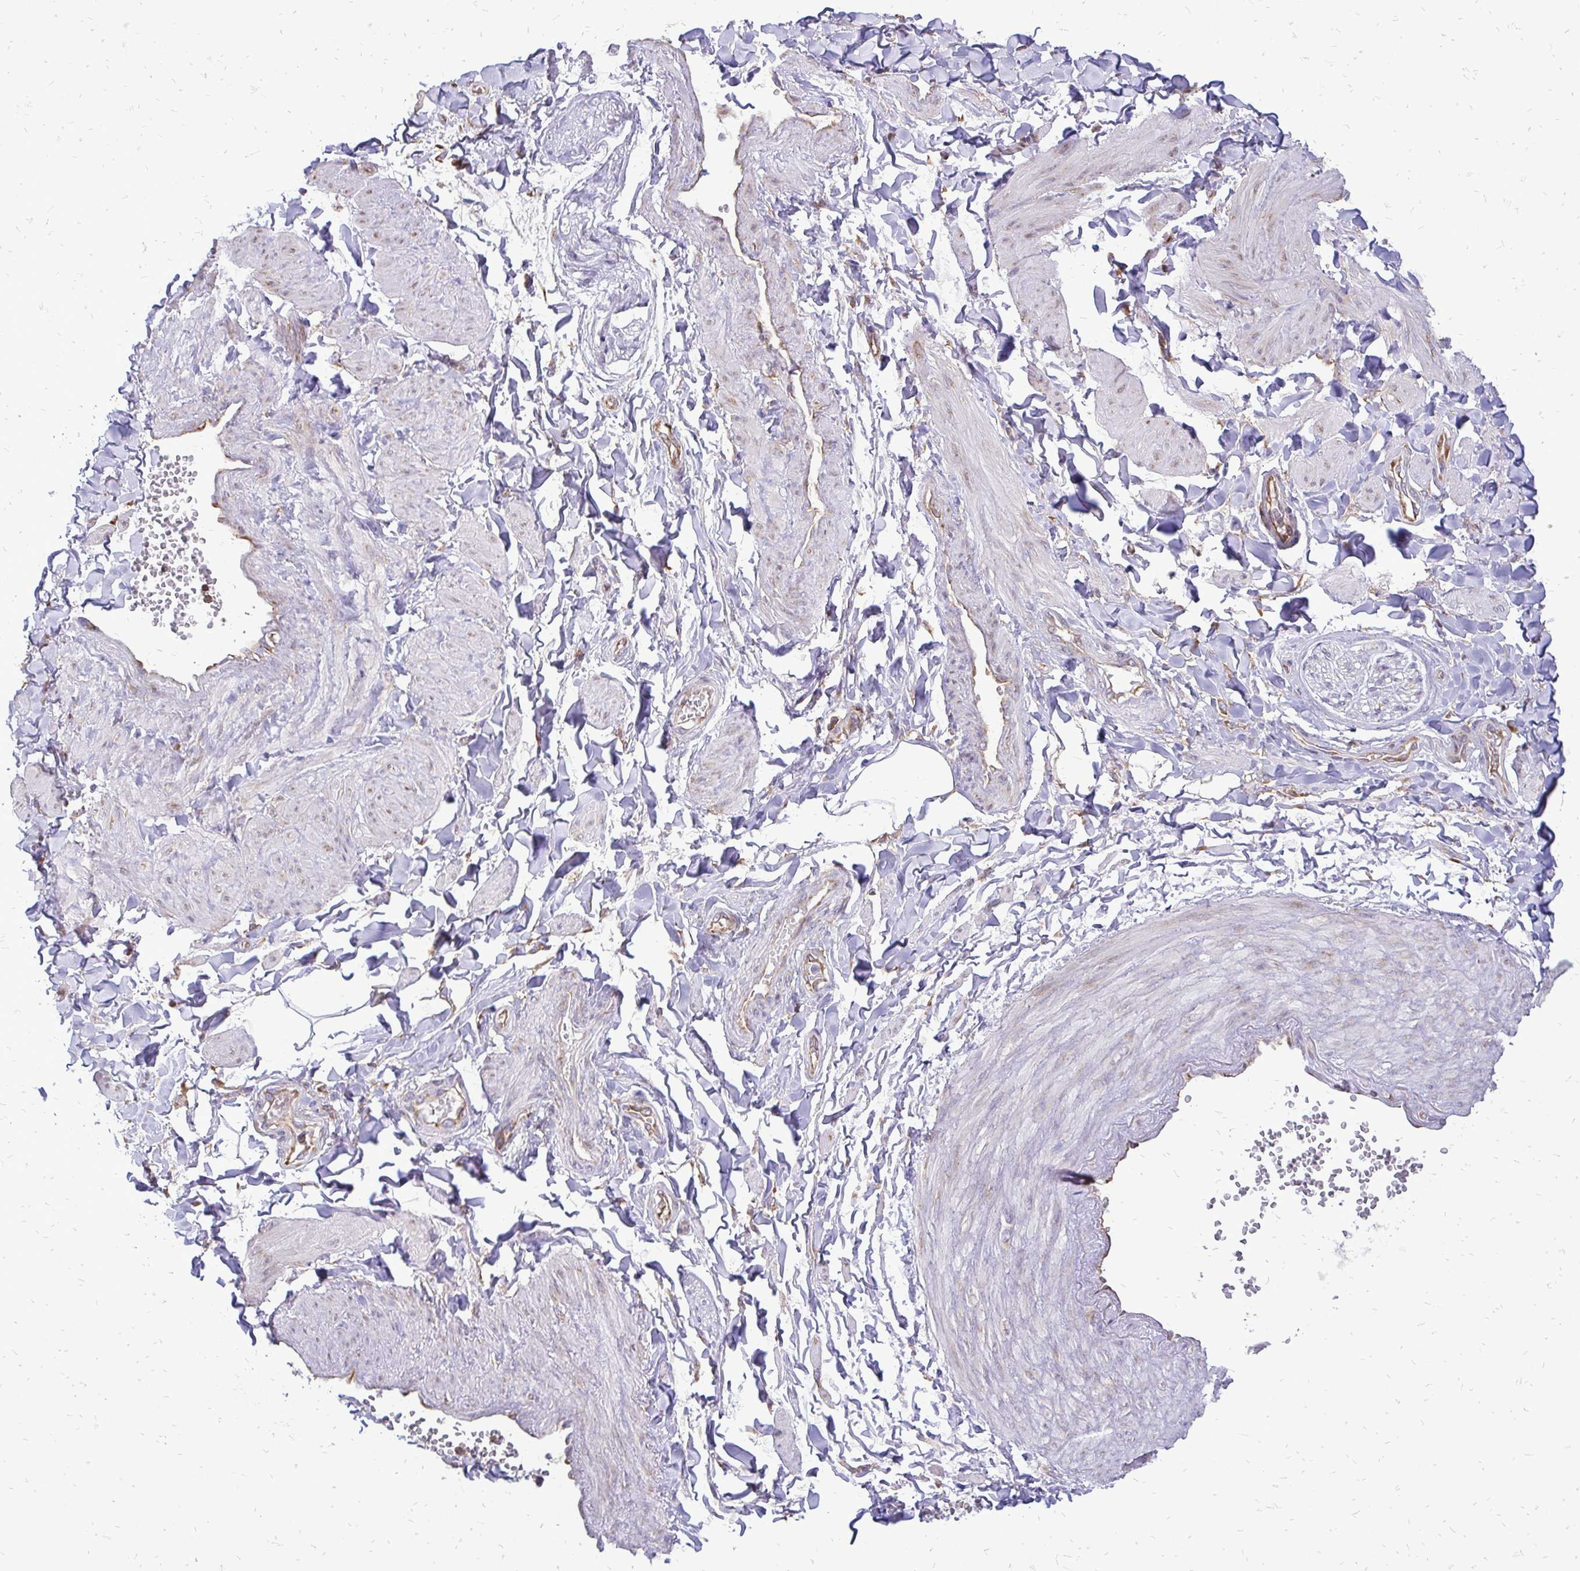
{"staining": {"intensity": "negative", "quantity": "none", "location": "none"}, "tissue": "adipose tissue", "cell_type": "Adipocytes", "image_type": "normal", "snomed": [{"axis": "morphology", "description": "Normal tissue, NOS"}, {"axis": "topography", "description": "Epididymis"}, {"axis": "topography", "description": "Peripheral nerve tissue"}], "caption": "Immunohistochemistry histopathology image of normal adipose tissue: human adipose tissue stained with DAB (3,3'-diaminobenzidine) shows no significant protein expression in adipocytes. (DAB (3,3'-diaminobenzidine) immunohistochemistry (IHC) with hematoxylin counter stain).", "gene": "RPS3", "patient": {"sex": "male", "age": 32}}